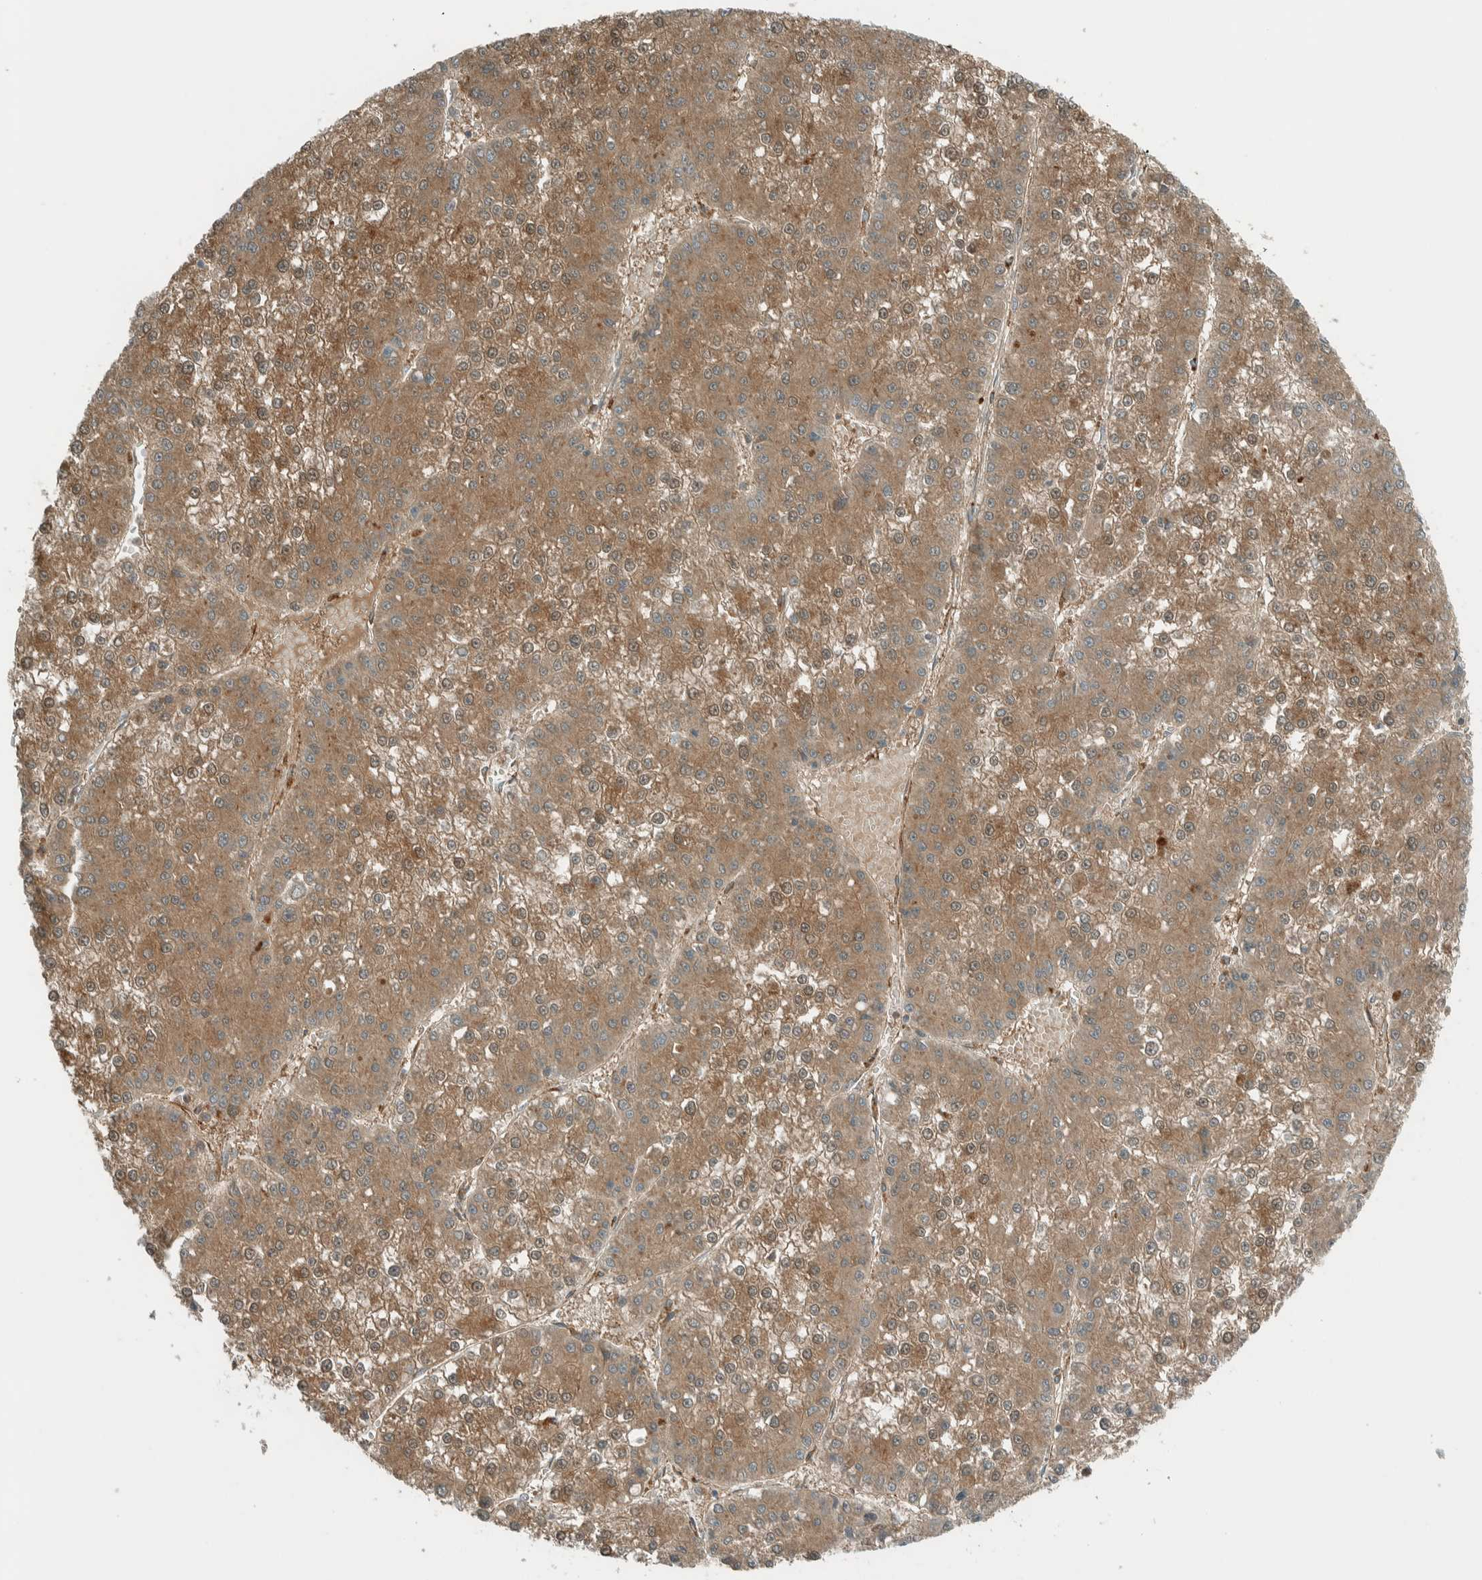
{"staining": {"intensity": "moderate", "quantity": ">75%", "location": "cytoplasmic/membranous,nuclear"}, "tissue": "liver cancer", "cell_type": "Tumor cells", "image_type": "cancer", "snomed": [{"axis": "morphology", "description": "Carcinoma, Hepatocellular, NOS"}, {"axis": "topography", "description": "Liver"}], "caption": "Tumor cells reveal medium levels of moderate cytoplasmic/membranous and nuclear positivity in about >75% of cells in liver cancer (hepatocellular carcinoma). The staining was performed using DAB, with brown indicating positive protein expression. Nuclei are stained blue with hematoxylin.", "gene": "EXOC7", "patient": {"sex": "female", "age": 73}}